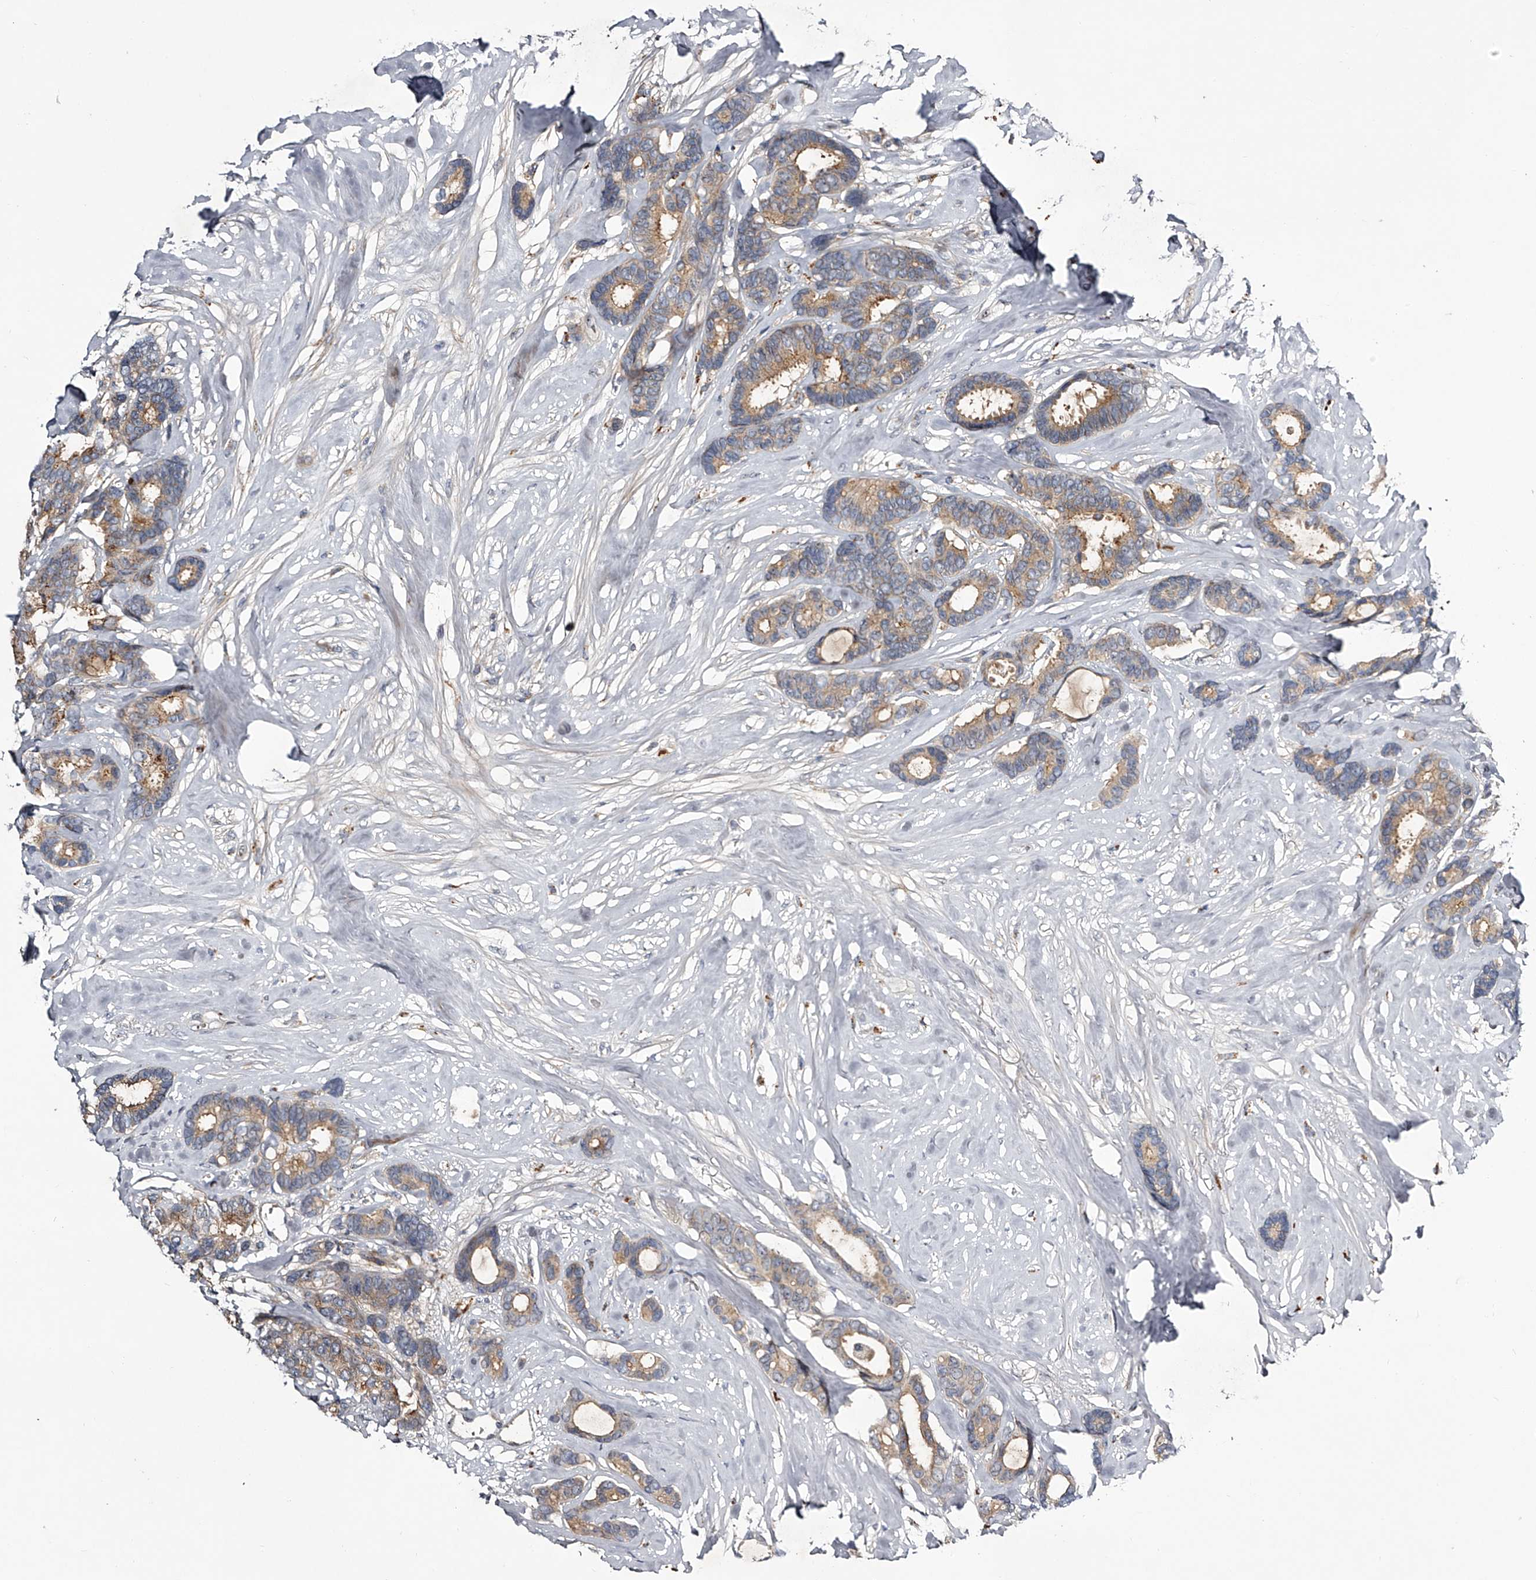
{"staining": {"intensity": "moderate", "quantity": "25%-75%", "location": "cytoplasmic/membranous"}, "tissue": "breast cancer", "cell_type": "Tumor cells", "image_type": "cancer", "snomed": [{"axis": "morphology", "description": "Duct carcinoma"}, {"axis": "topography", "description": "Breast"}], "caption": "Moderate cytoplasmic/membranous positivity for a protein is seen in about 25%-75% of tumor cells of breast cancer using immunohistochemistry (IHC).", "gene": "MDN1", "patient": {"sex": "female", "age": 87}}